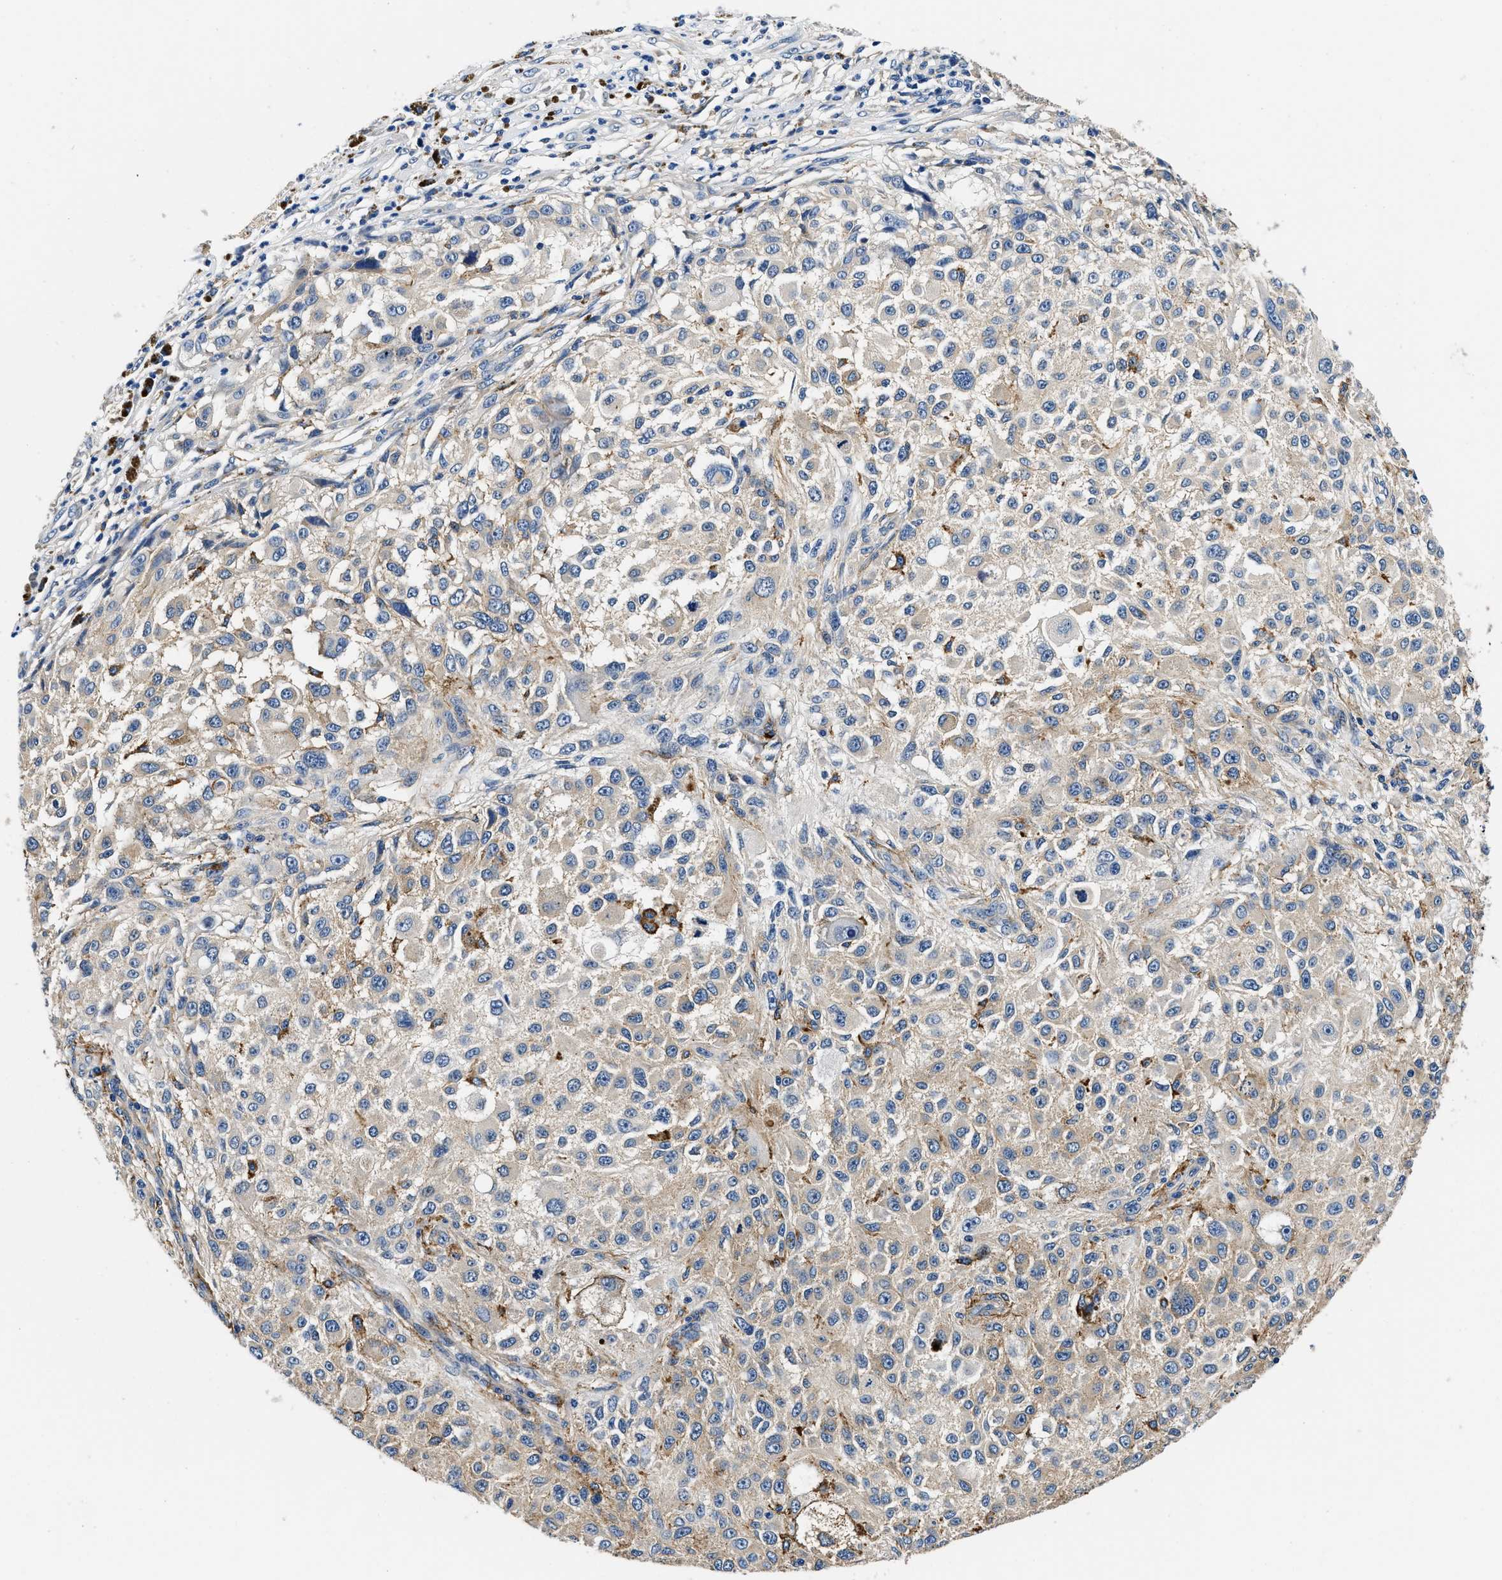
{"staining": {"intensity": "weak", "quantity": "<25%", "location": "cytoplasmic/membranous"}, "tissue": "melanoma", "cell_type": "Tumor cells", "image_type": "cancer", "snomed": [{"axis": "morphology", "description": "Necrosis, NOS"}, {"axis": "morphology", "description": "Malignant melanoma, NOS"}, {"axis": "topography", "description": "Skin"}], "caption": "The histopathology image displays no significant positivity in tumor cells of melanoma.", "gene": "ZFAND3", "patient": {"sex": "female", "age": 87}}